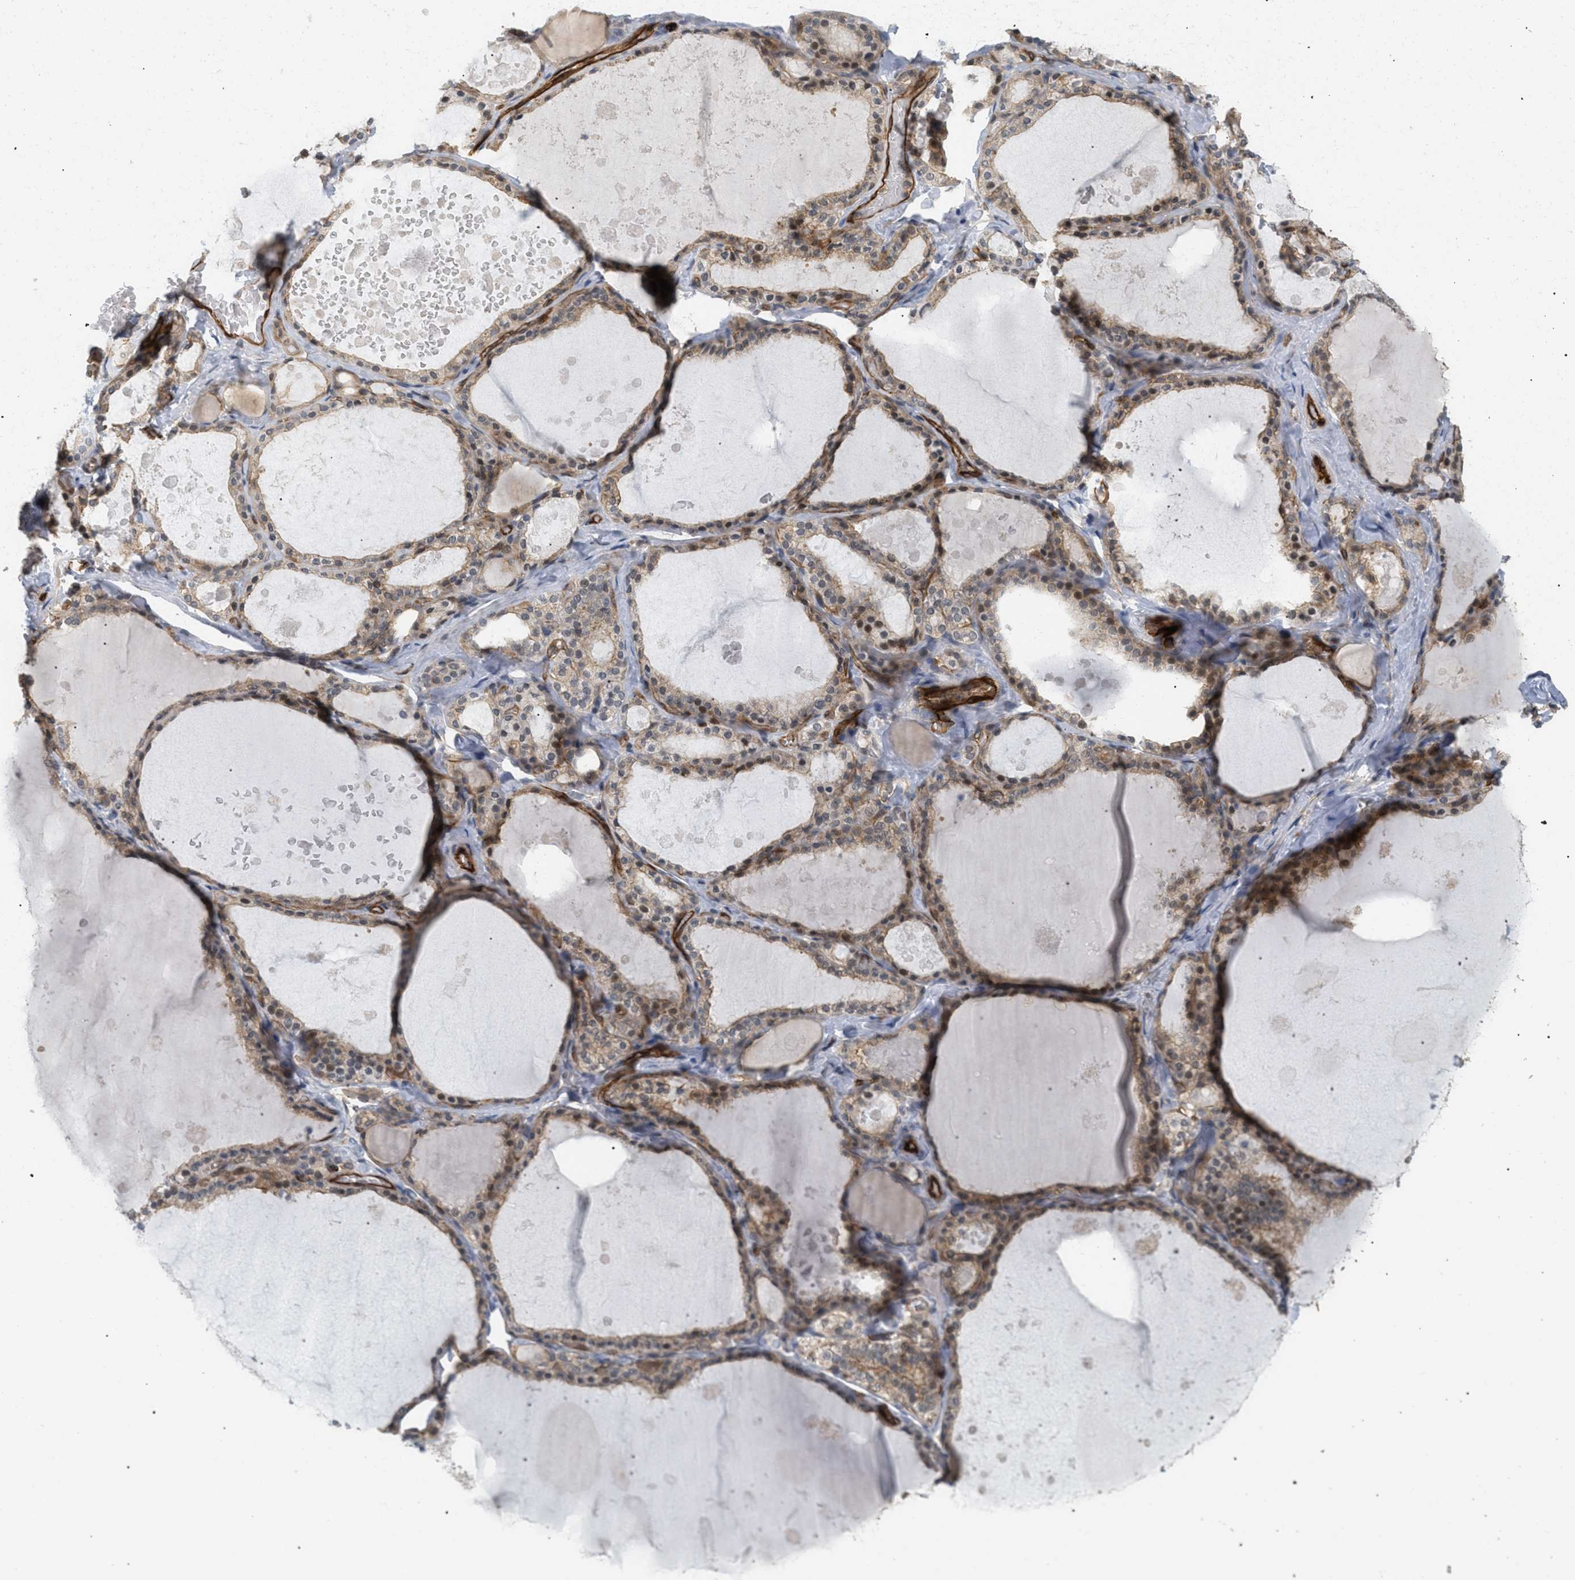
{"staining": {"intensity": "moderate", "quantity": ">75%", "location": "cytoplasmic/membranous"}, "tissue": "thyroid gland", "cell_type": "Glandular cells", "image_type": "normal", "snomed": [{"axis": "morphology", "description": "Normal tissue, NOS"}, {"axis": "topography", "description": "Thyroid gland"}], "caption": "Thyroid gland was stained to show a protein in brown. There is medium levels of moderate cytoplasmic/membranous staining in approximately >75% of glandular cells. (DAB (3,3'-diaminobenzidine) IHC, brown staining for protein, blue staining for nuclei).", "gene": "PALMD", "patient": {"sex": "male", "age": 56}}